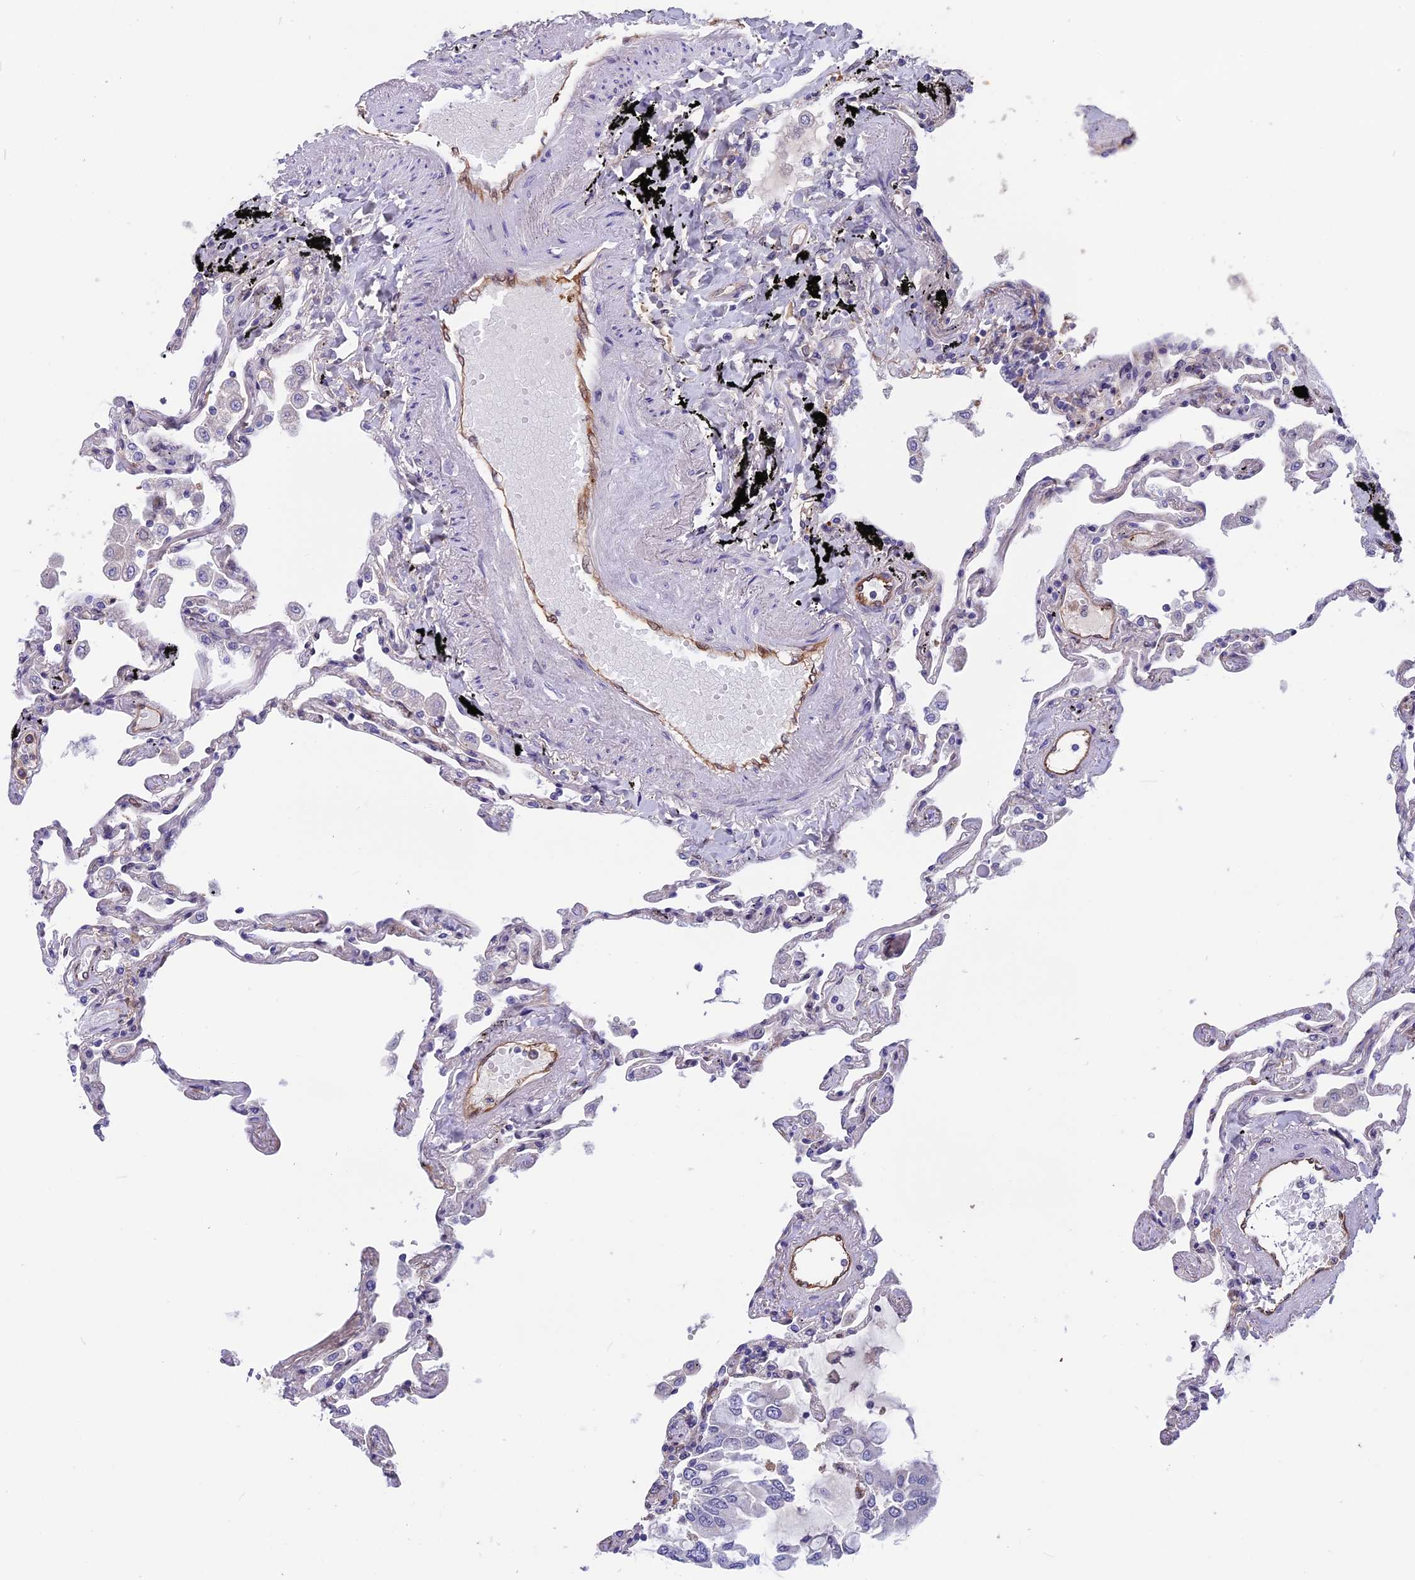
{"staining": {"intensity": "weak", "quantity": "<25%", "location": "cytoplasmic/membranous"}, "tissue": "lung", "cell_type": "Alveolar cells", "image_type": "normal", "snomed": [{"axis": "morphology", "description": "Normal tissue, NOS"}, {"axis": "topography", "description": "Lung"}], "caption": "Alveolar cells are negative for protein expression in normal human lung. The staining was performed using DAB (3,3'-diaminobenzidine) to visualize the protein expression in brown, while the nuclei were stained in blue with hematoxylin (Magnification: 20x).", "gene": "MAST2", "patient": {"sex": "female", "age": 67}}